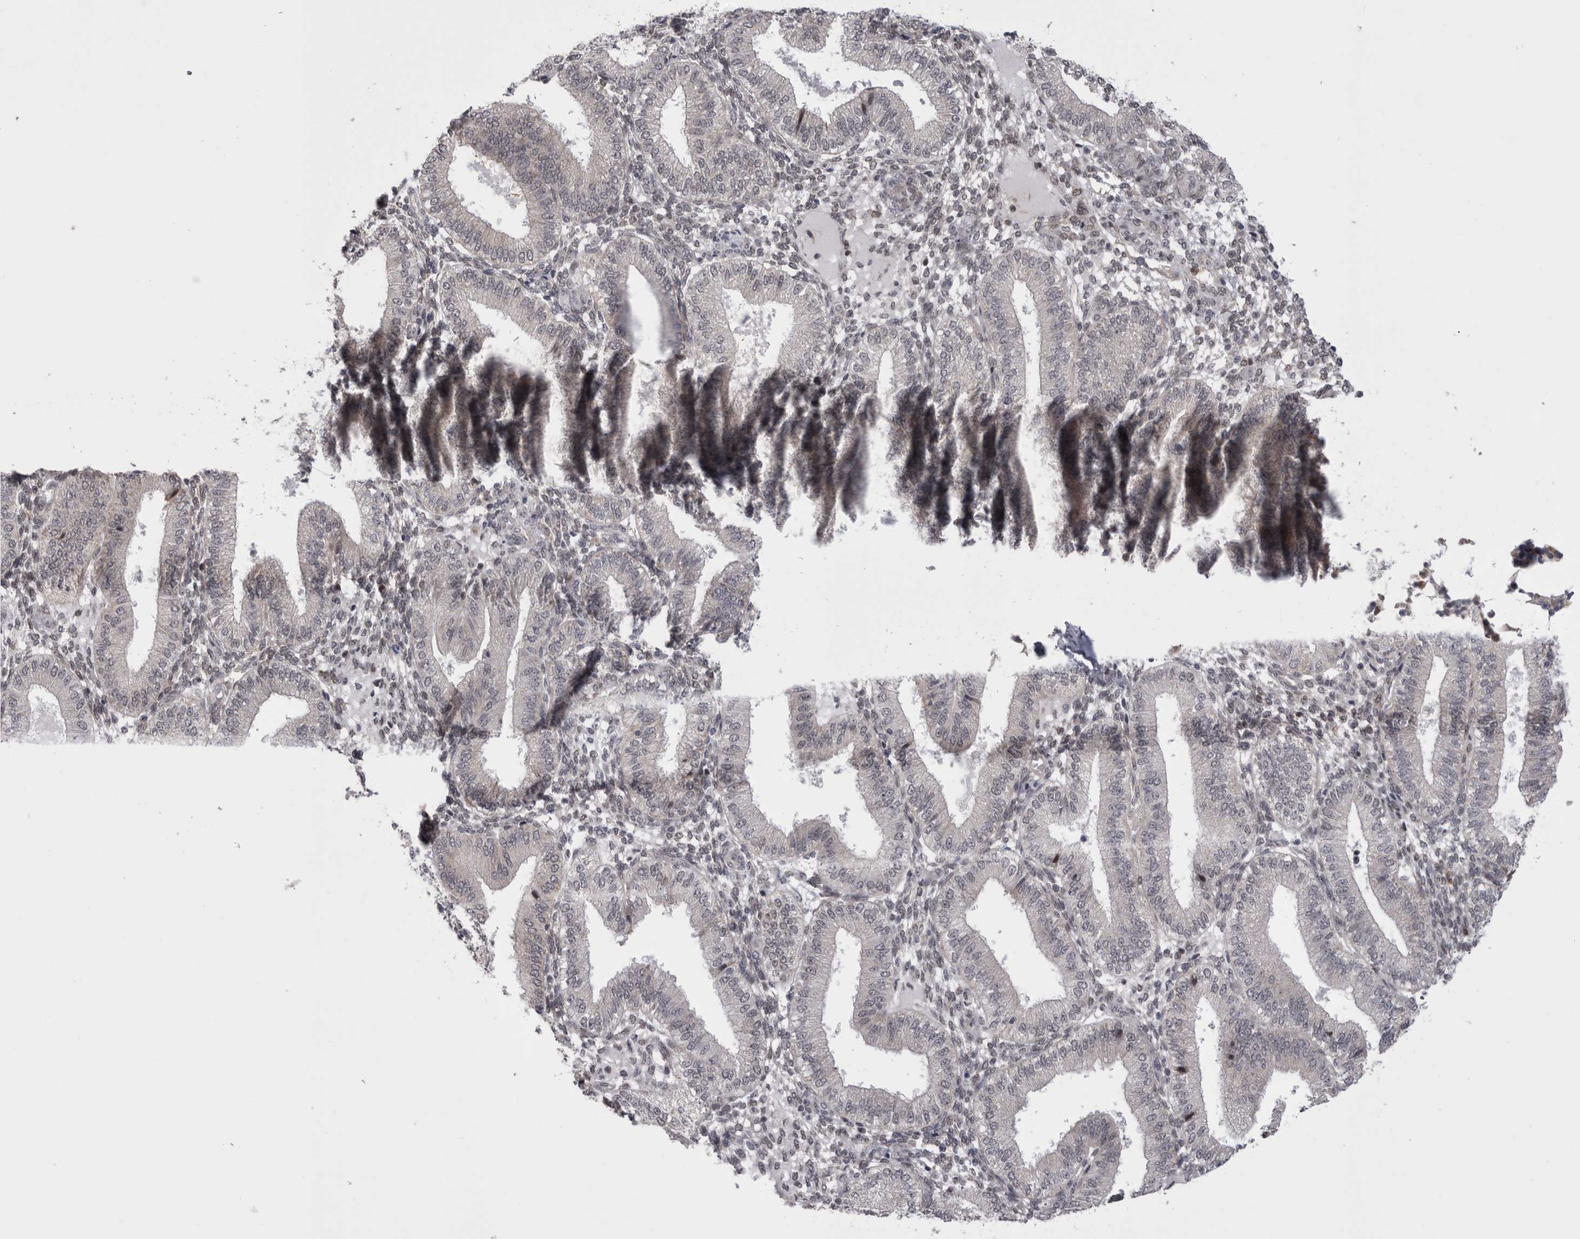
{"staining": {"intensity": "negative", "quantity": "none", "location": "none"}, "tissue": "endometrium", "cell_type": "Cells in endometrial stroma", "image_type": "normal", "snomed": [{"axis": "morphology", "description": "Normal tissue, NOS"}, {"axis": "topography", "description": "Endometrium"}], "caption": "Immunohistochemical staining of unremarkable human endometrium demonstrates no significant expression in cells in endometrial stroma.", "gene": "CHIC1", "patient": {"sex": "female", "age": 39}}